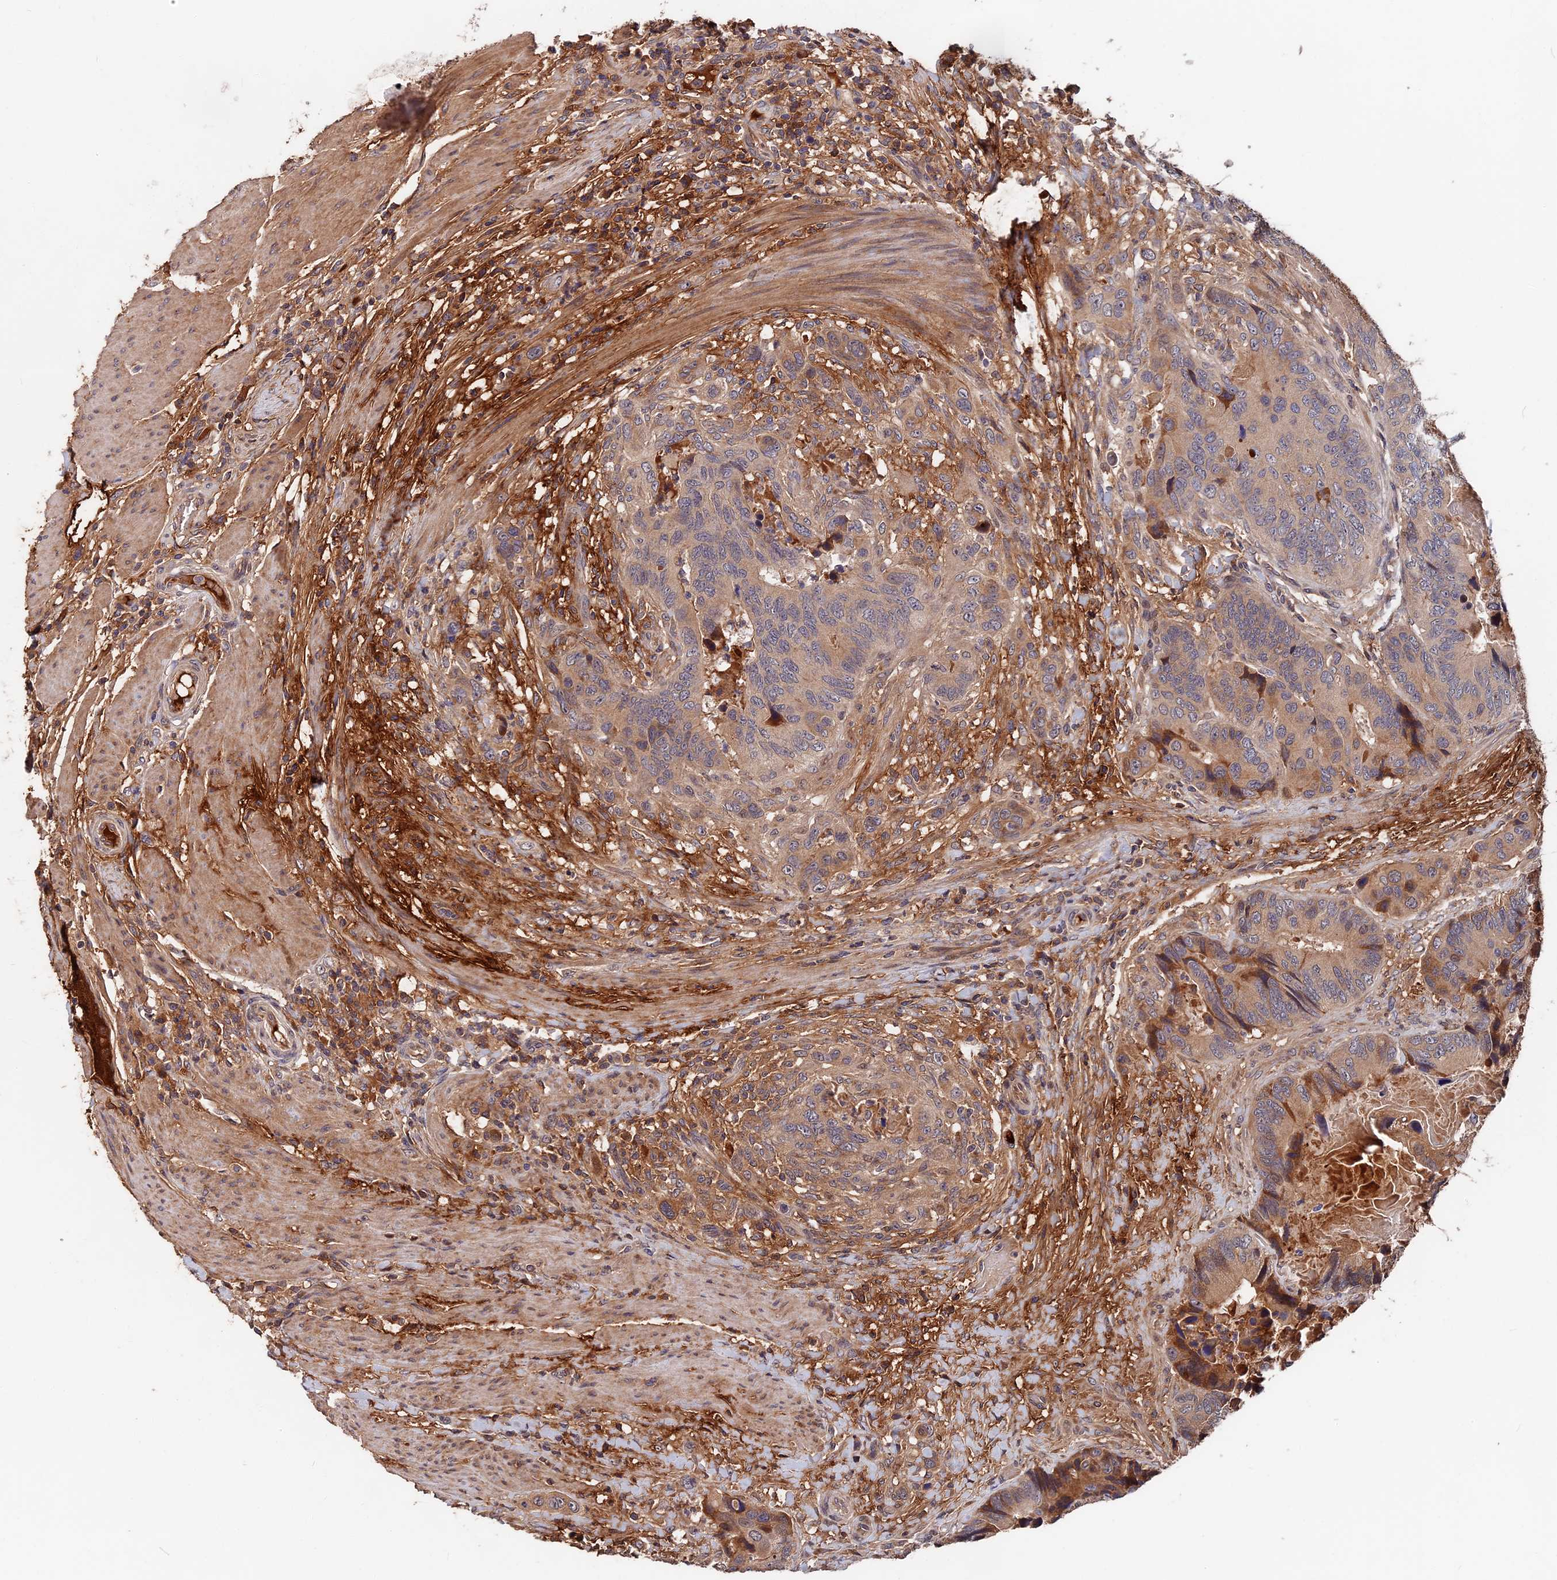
{"staining": {"intensity": "moderate", "quantity": "25%-75%", "location": "cytoplasmic/membranous"}, "tissue": "colorectal cancer", "cell_type": "Tumor cells", "image_type": "cancer", "snomed": [{"axis": "morphology", "description": "Adenocarcinoma, NOS"}, {"axis": "topography", "description": "Colon"}], "caption": "Immunohistochemical staining of colorectal adenocarcinoma displays medium levels of moderate cytoplasmic/membranous staining in about 25%-75% of tumor cells. The staining was performed using DAB (3,3'-diaminobenzidine) to visualize the protein expression in brown, while the nuclei were stained in blue with hematoxylin (Magnification: 20x).", "gene": "ITIH1", "patient": {"sex": "male", "age": 84}}